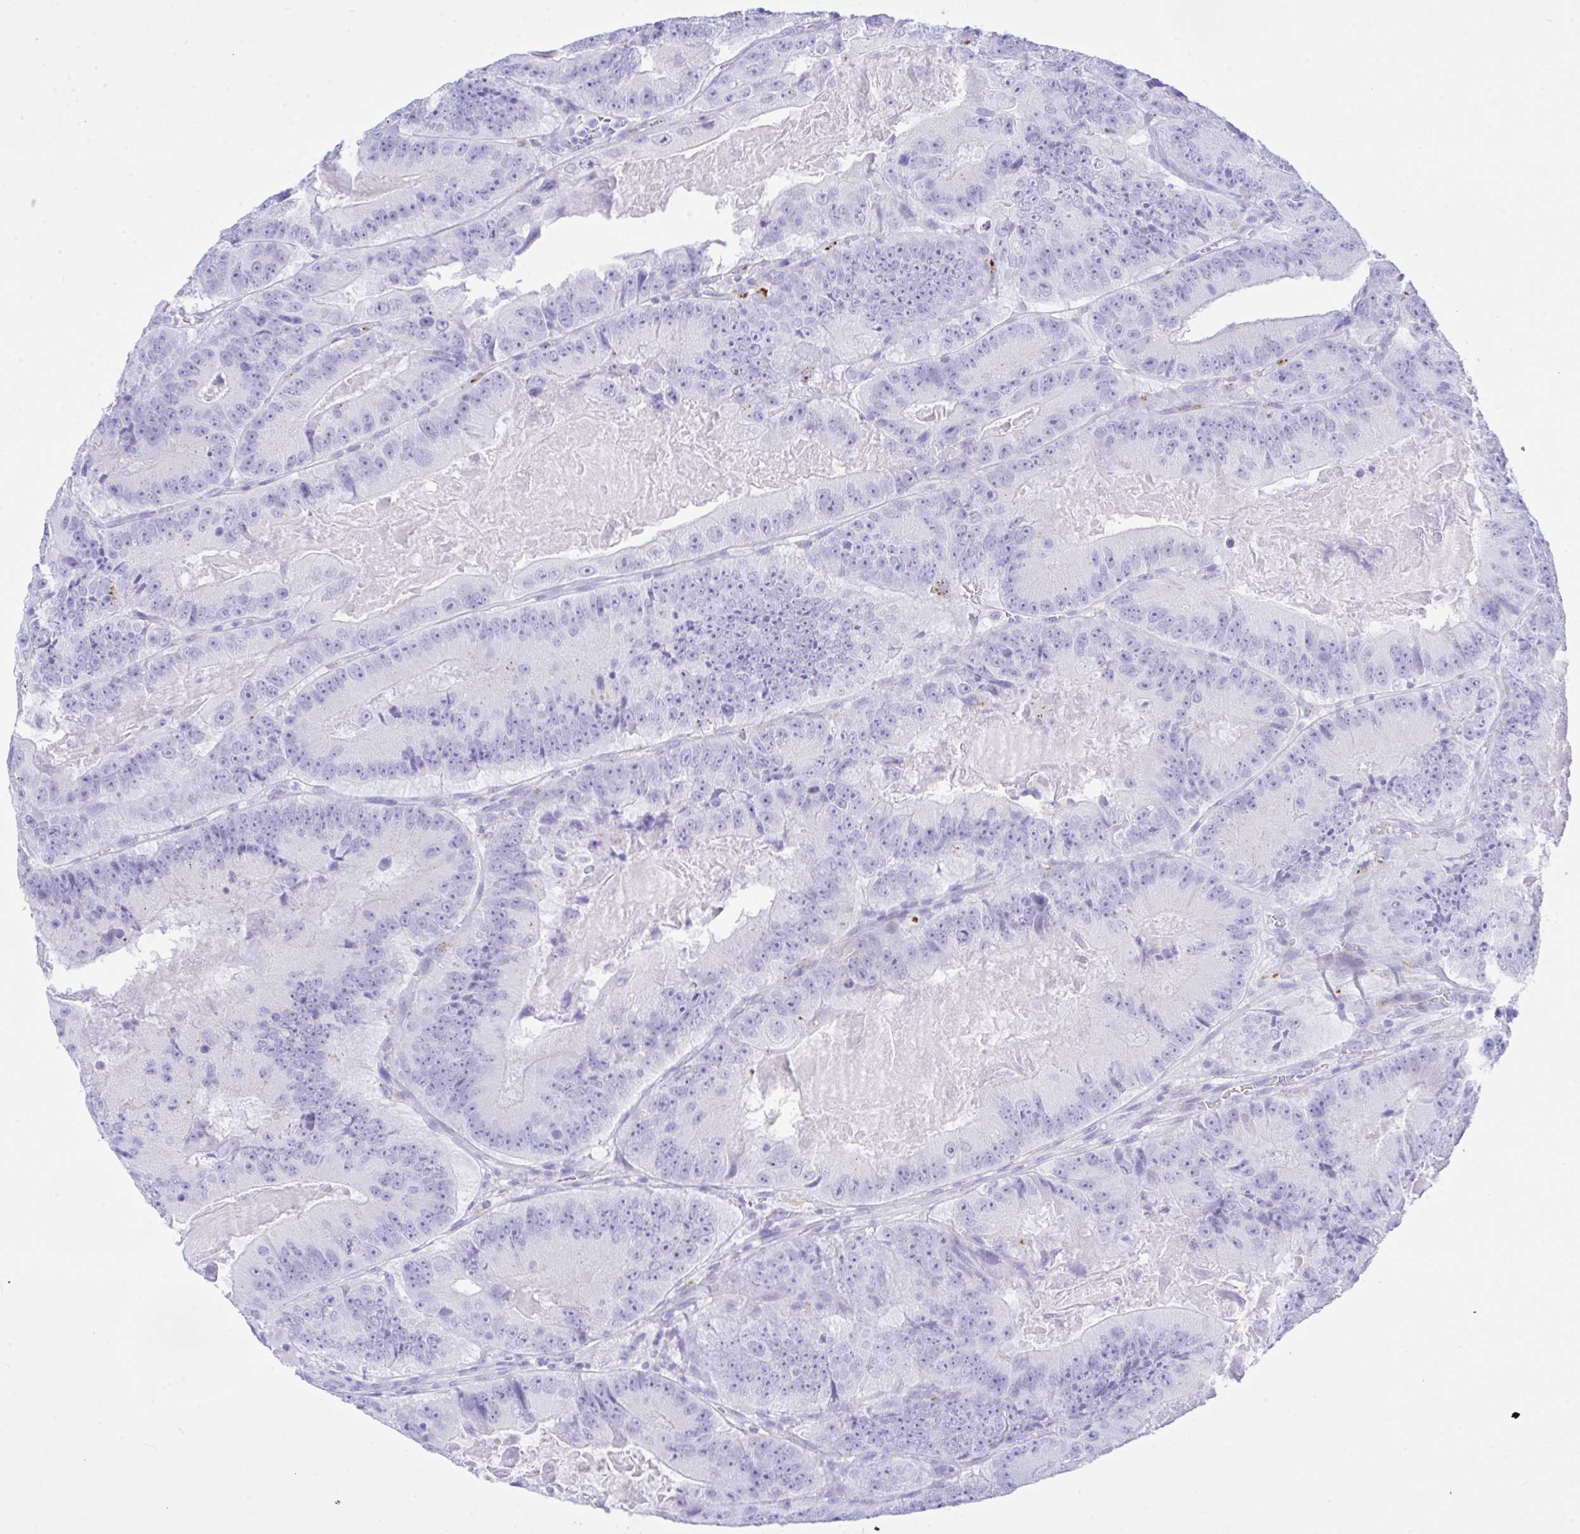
{"staining": {"intensity": "negative", "quantity": "none", "location": "none"}, "tissue": "colorectal cancer", "cell_type": "Tumor cells", "image_type": "cancer", "snomed": [{"axis": "morphology", "description": "Adenocarcinoma, NOS"}, {"axis": "topography", "description": "Colon"}], "caption": "DAB (3,3'-diaminobenzidine) immunohistochemical staining of human colorectal adenocarcinoma reveals no significant staining in tumor cells.", "gene": "SELENOV", "patient": {"sex": "female", "age": 86}}